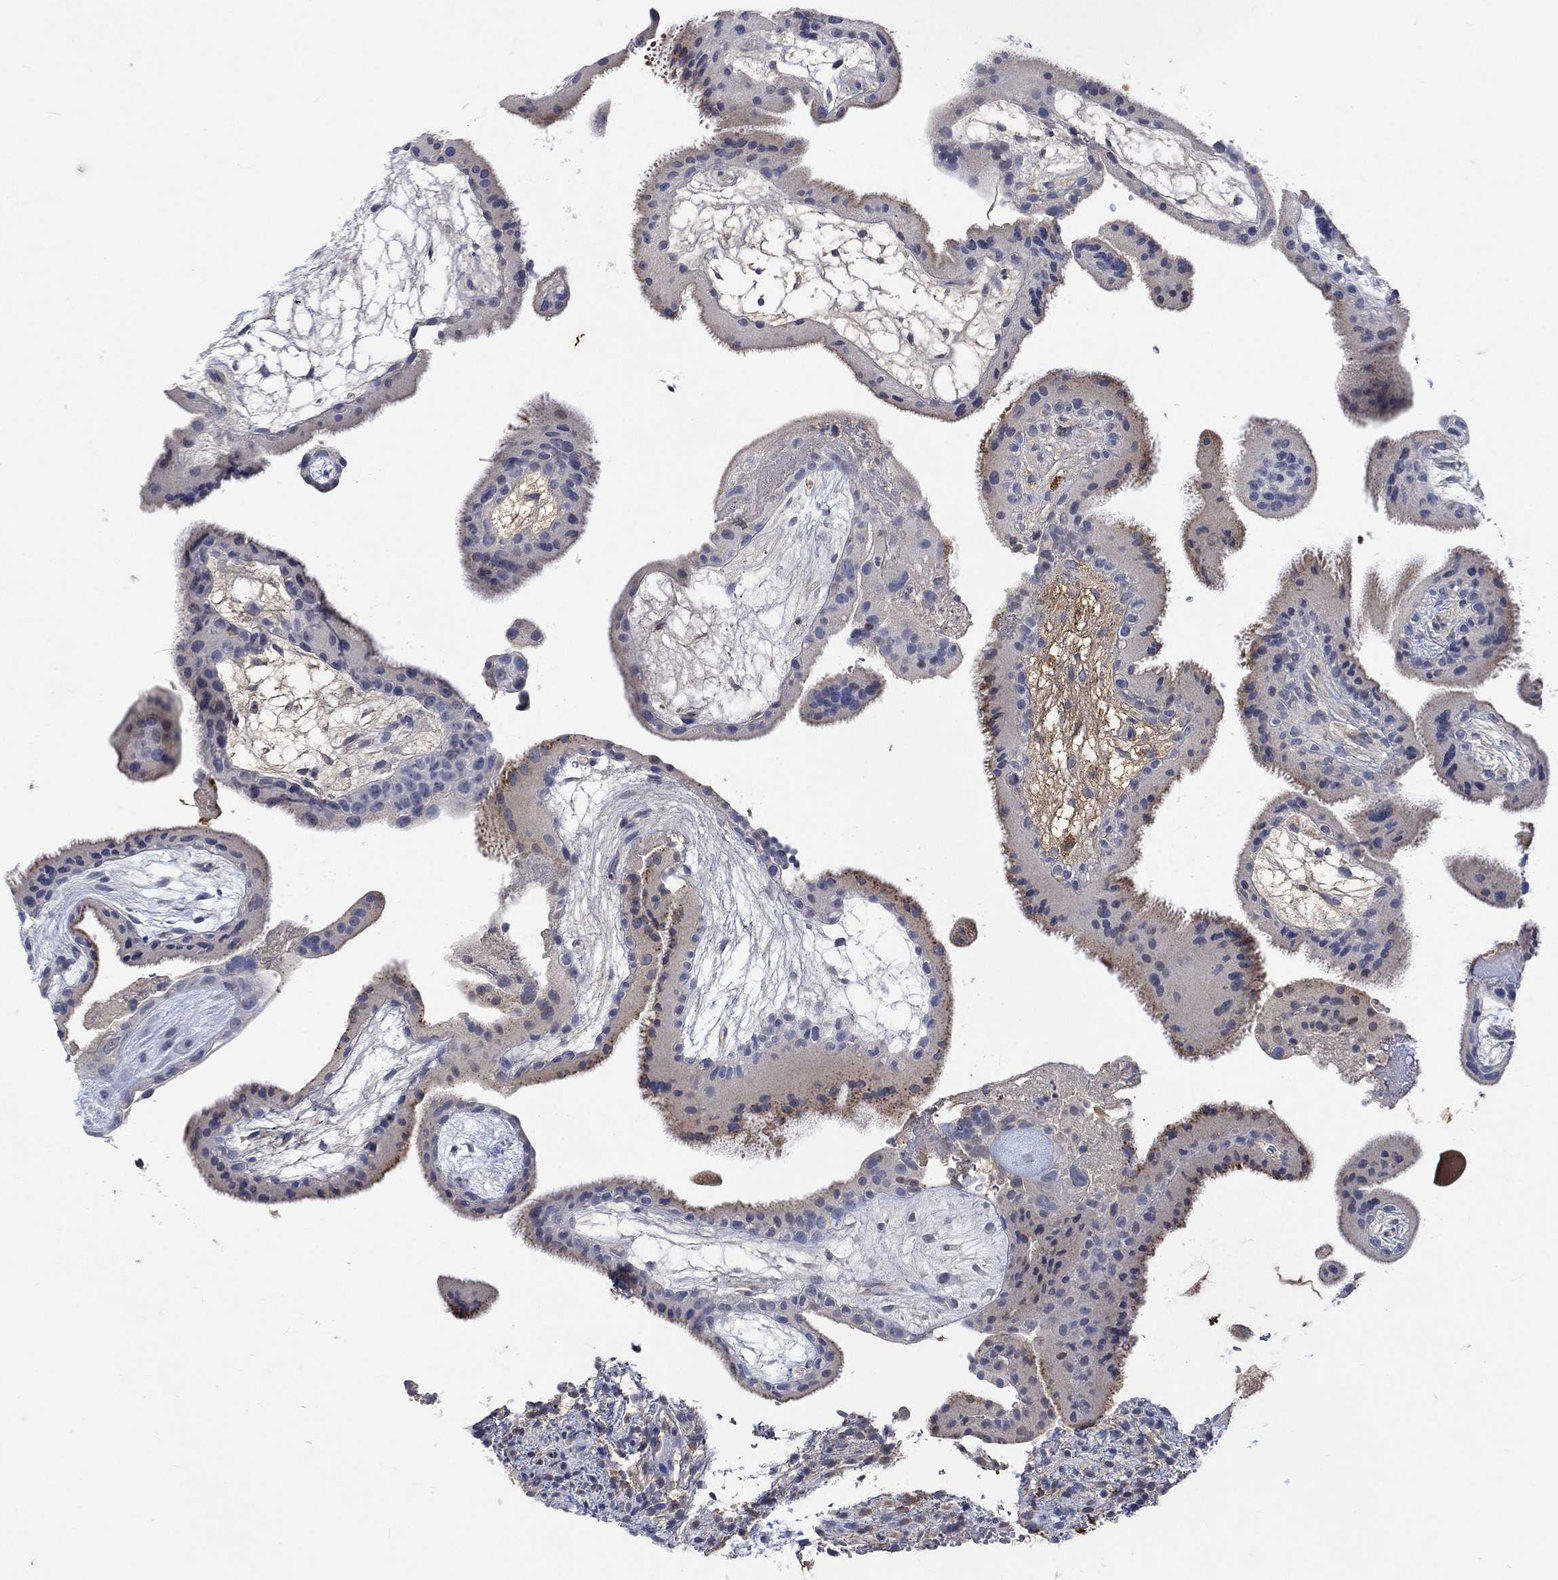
{"staining": {"intensity": "negative", "quantity": "none", "location": "none"}, "tissue": "placenta", "cell_type": "Decidual cells", "image_type": "normal", "snomed": [{"axis": "morphology", "description": "Normal tissue, NOS"}, {"axis": "topography", "description": "Placenta"}], "caption": "IHC image of unremarkable placenta stained for a protein (brown), which displays no expression in decidual cells. (DAB IHC visualized using brightfield microscopy, high magnification).", "gene": "MSTN", "patient": {"sex": "female", "age": 19}}